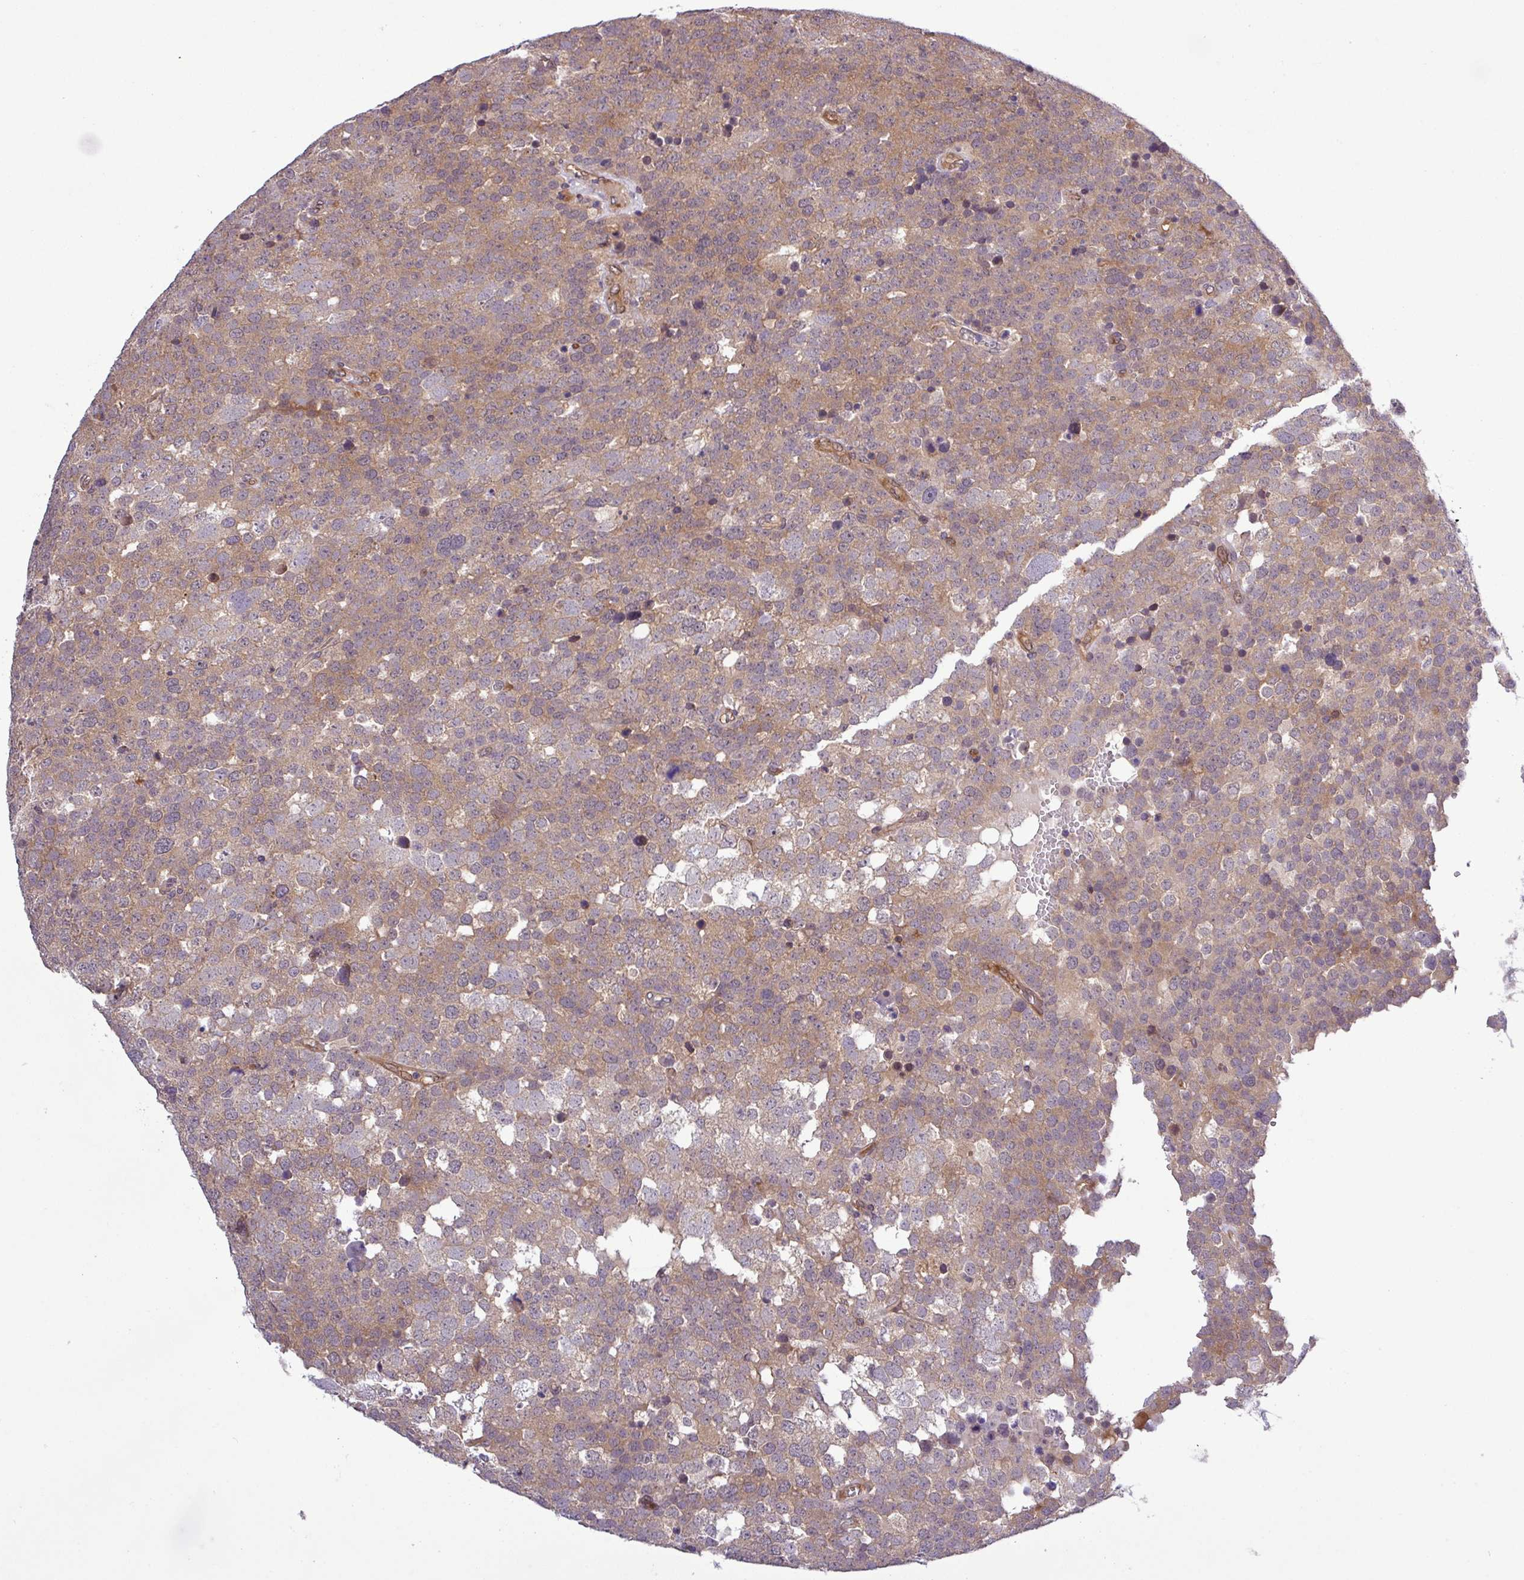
{"staining": {"intensity": "weak", "quantity": ">75%", "location": "cytoplasmic/membranous"}, "tissue": "testis cancer", "cell_type": "Tumor cells", "image_type": "cancer", "snomed": [{"axis": "morphology", "description": "Seminoma, NOS"}, {"axis": "topography", "description": "Testis"}], "caption": "Seminoma (testis) stained with a protein marker reveals weak staining in tumor cells.", "gene": "CARHSP1", "patient": {"sex": "male", "age": 71}}